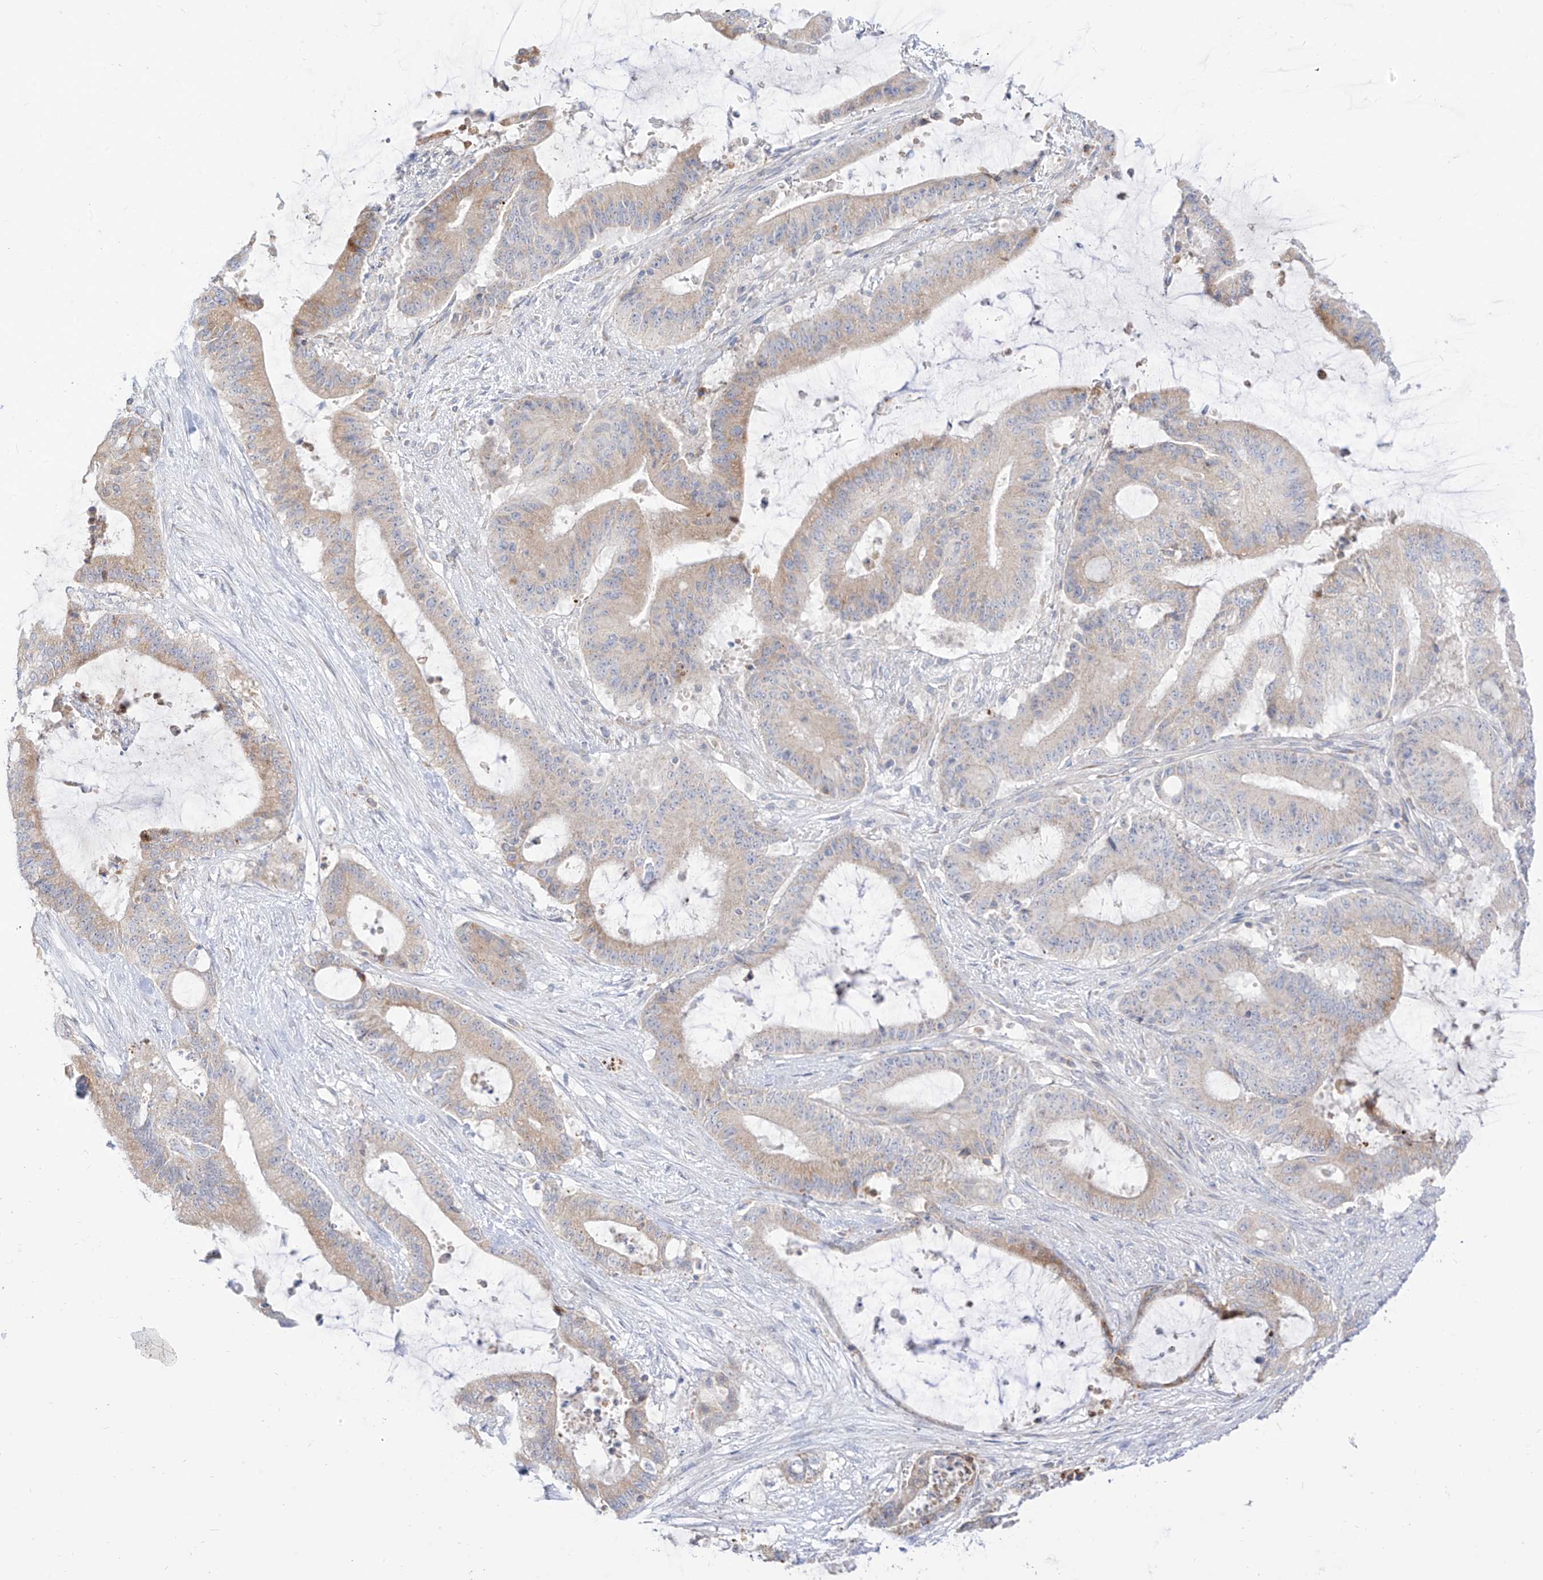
{"staining": {"intensity": "weak", "quantity": "25%-75%", "location": "cytoplasmic/membranous"}, "tissue": "liver cancer", "cell_type": "Tumor cells", "image_type": "cancer", "snomed": [{"axis": "morphology", "description": "Normal tissue, NOS"}, {"axis": "morphology", "description": "Cholangiocarcinoma"}, {"axis": "topography", "description": "Liver"}, {"axis": "topography", "description": "Peripheral nerve tissue"}], "caption": "High-magnification brightfield microscopy of cholangiocarcinoma (liver) stained with DAB (brown) and counterstained with hematoxylin (blue). tumor cells exhibit weak cytoplasmic/membranous expression is identified in about25%-75% of cells.", "gene": "SYTL3", "patient": {"sex": "female", "age": 73}}